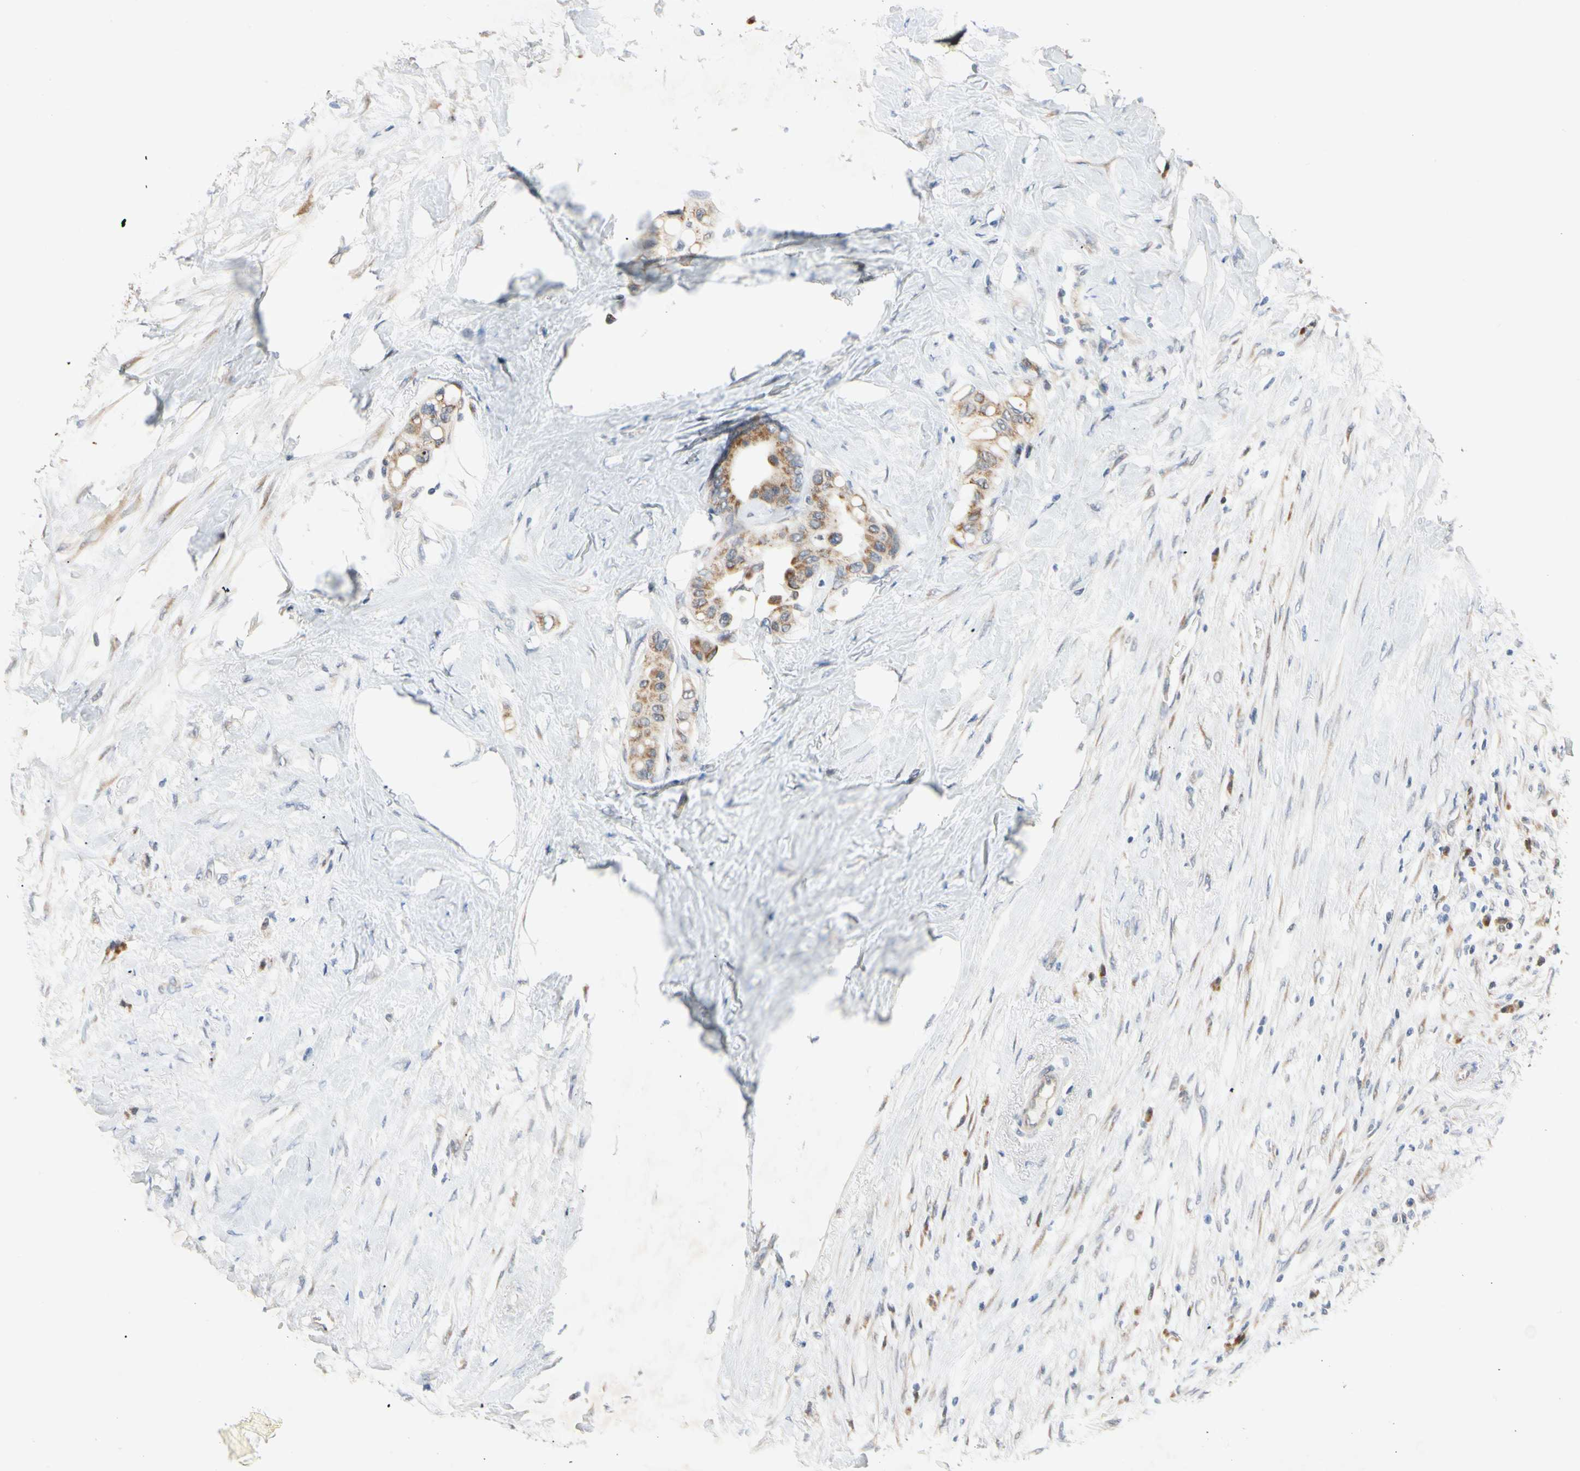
{"staining": {"intensity": "moderate", "quantity": ">75%", "location": "cytoplasmic/membranous"}, "tissue": "colorectal cancer", "cell_type": "Tumor cells", "image_type": "cancer", "snomed": [{"axis": "morphology", "description": "Normal tissue, NOS"}, {"axis": "morphology", "description": "Adenocarcinoma, NOS"}, {"axis": "topography", "description": "Colon"}], "caption": "Protein staining reveals moderate cytoplasmic/membranous positivity in approximately >75% of tumor cells in colorectal cancer. (IHC, brightfield microscopy, high magnification).", "gene": "MARK1", "patient": {"sex": "male", "age": 82}}